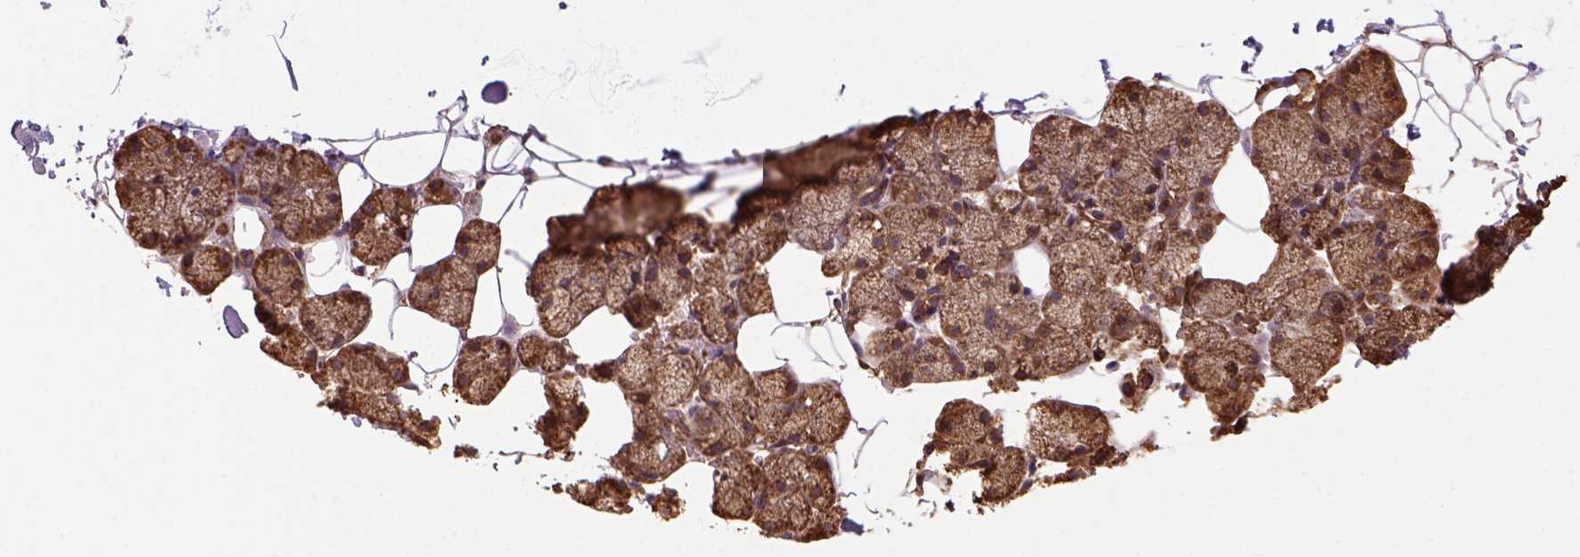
{"staining": {"intensity": "moderate", "quantity": ">75%", "location": "cytoplasmic/membranous"}, "tissue": "salivary gland", "cell_type": "Glandular cells", "image_type": "normal", "snomed": [{"axis": "morphology", "description": "Normal tissue, NOS"}, {"axis": "topography", "description": "Salivary gland"}], "caption": "This is a histology image of IHC staining of benign salivary gland, which shows moderate expression in the cytoplasmic/membranous of glandular cells.", "gene": "MAPK8IP3", "patient": {"sex": "male", "age": 38}}